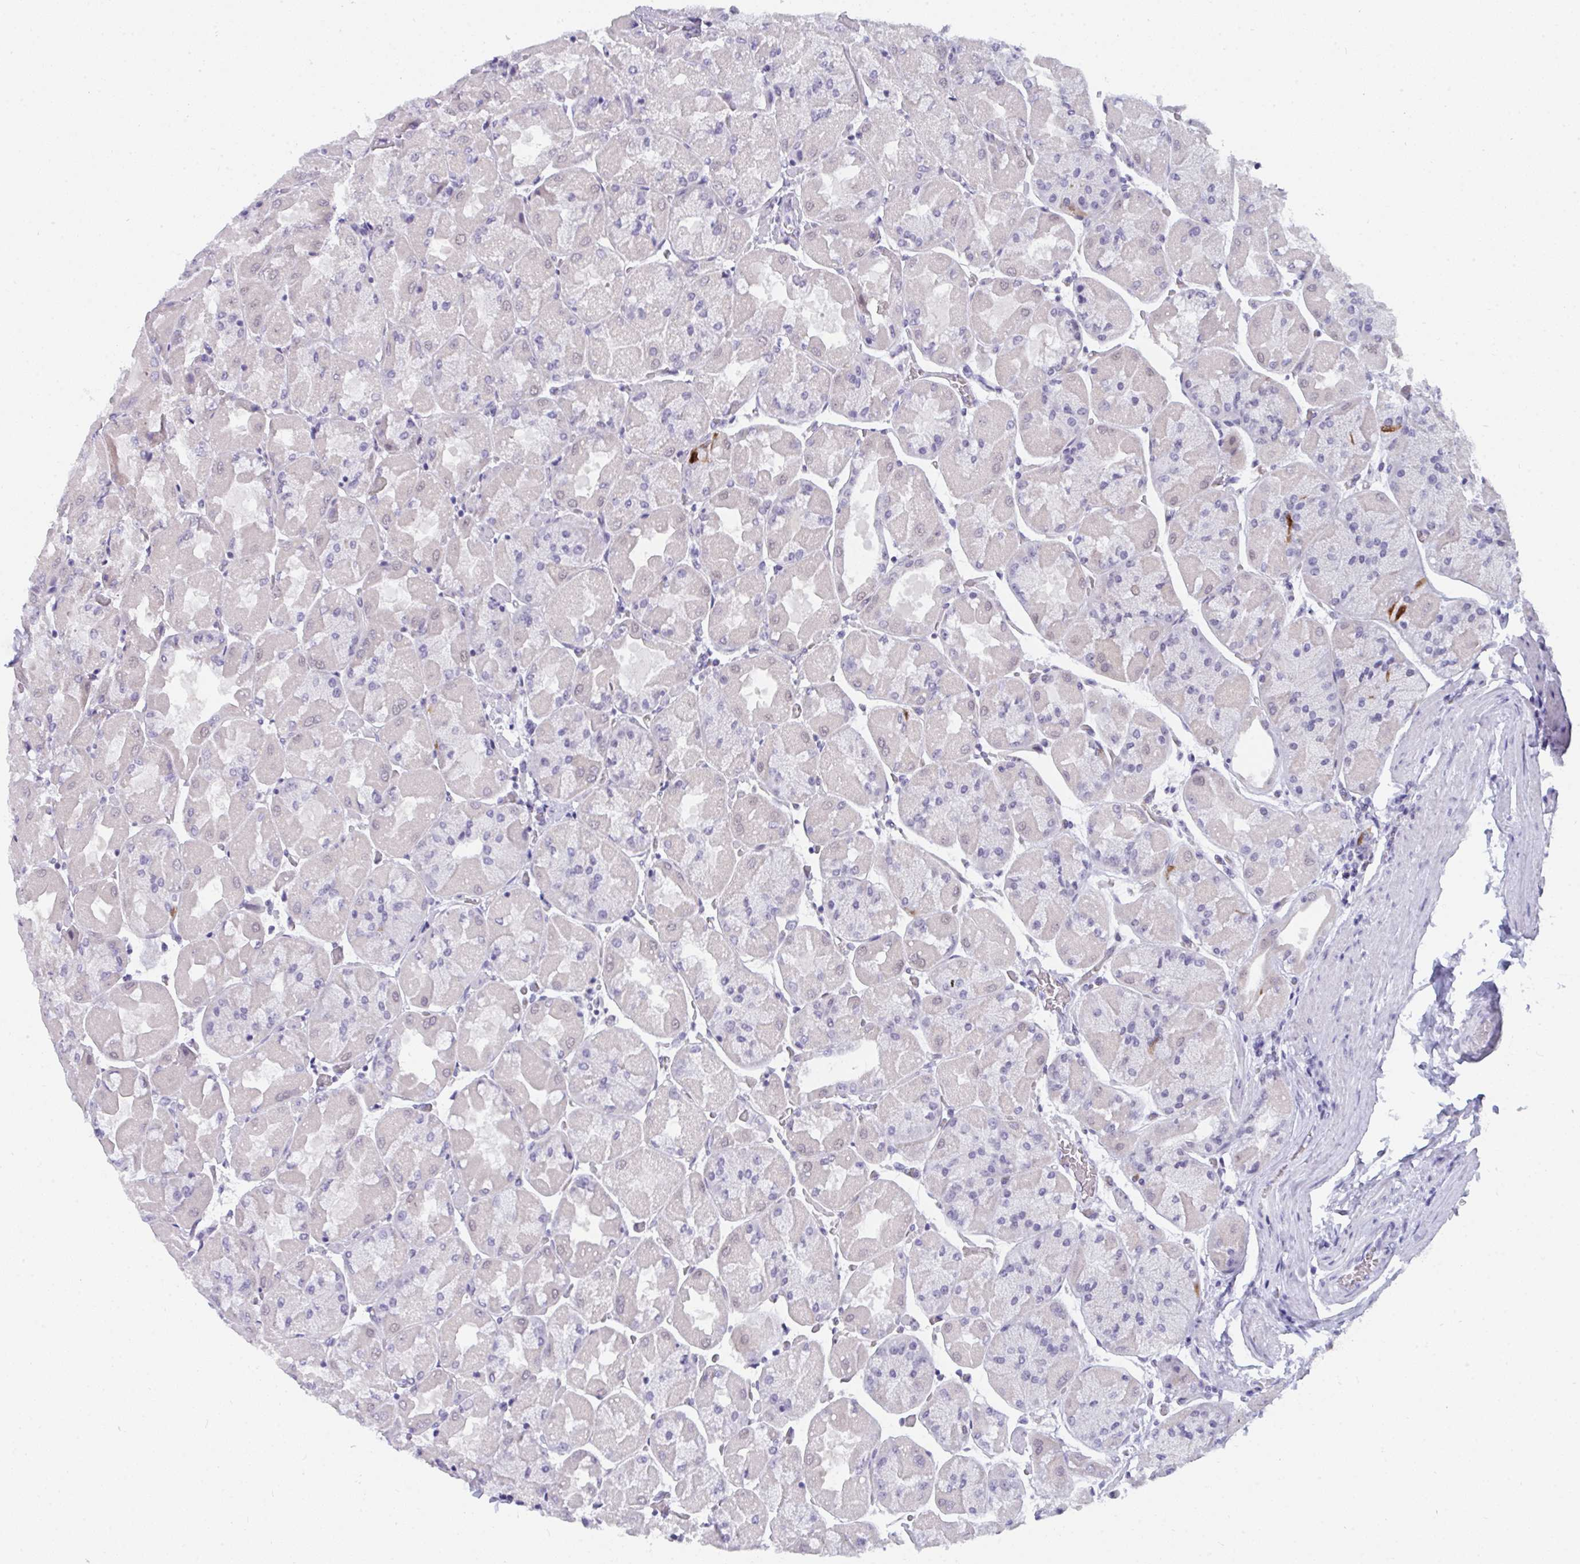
{"staining": {"intensity": "strong", "quantity": "<25%", "location": "cytoplasmic/membranous"}, "tissue": "stomach", "cell_type": "Glandular cells", "image_type": "normal", "snomed": [{"axis": "morphology", "description": "Normal tissue, NOS"}, {"axis": "topography", "description": "Stomach"}], "caption": "High-power microscopy captured an immunohistochemistry photomicrograph of unremarkable stomach, revealing strong cytoplasmic/membranous staining in approximately <25% of glandular cells.", "gene": "CDK13", "patient": {"sex": "female", "age": 61}}